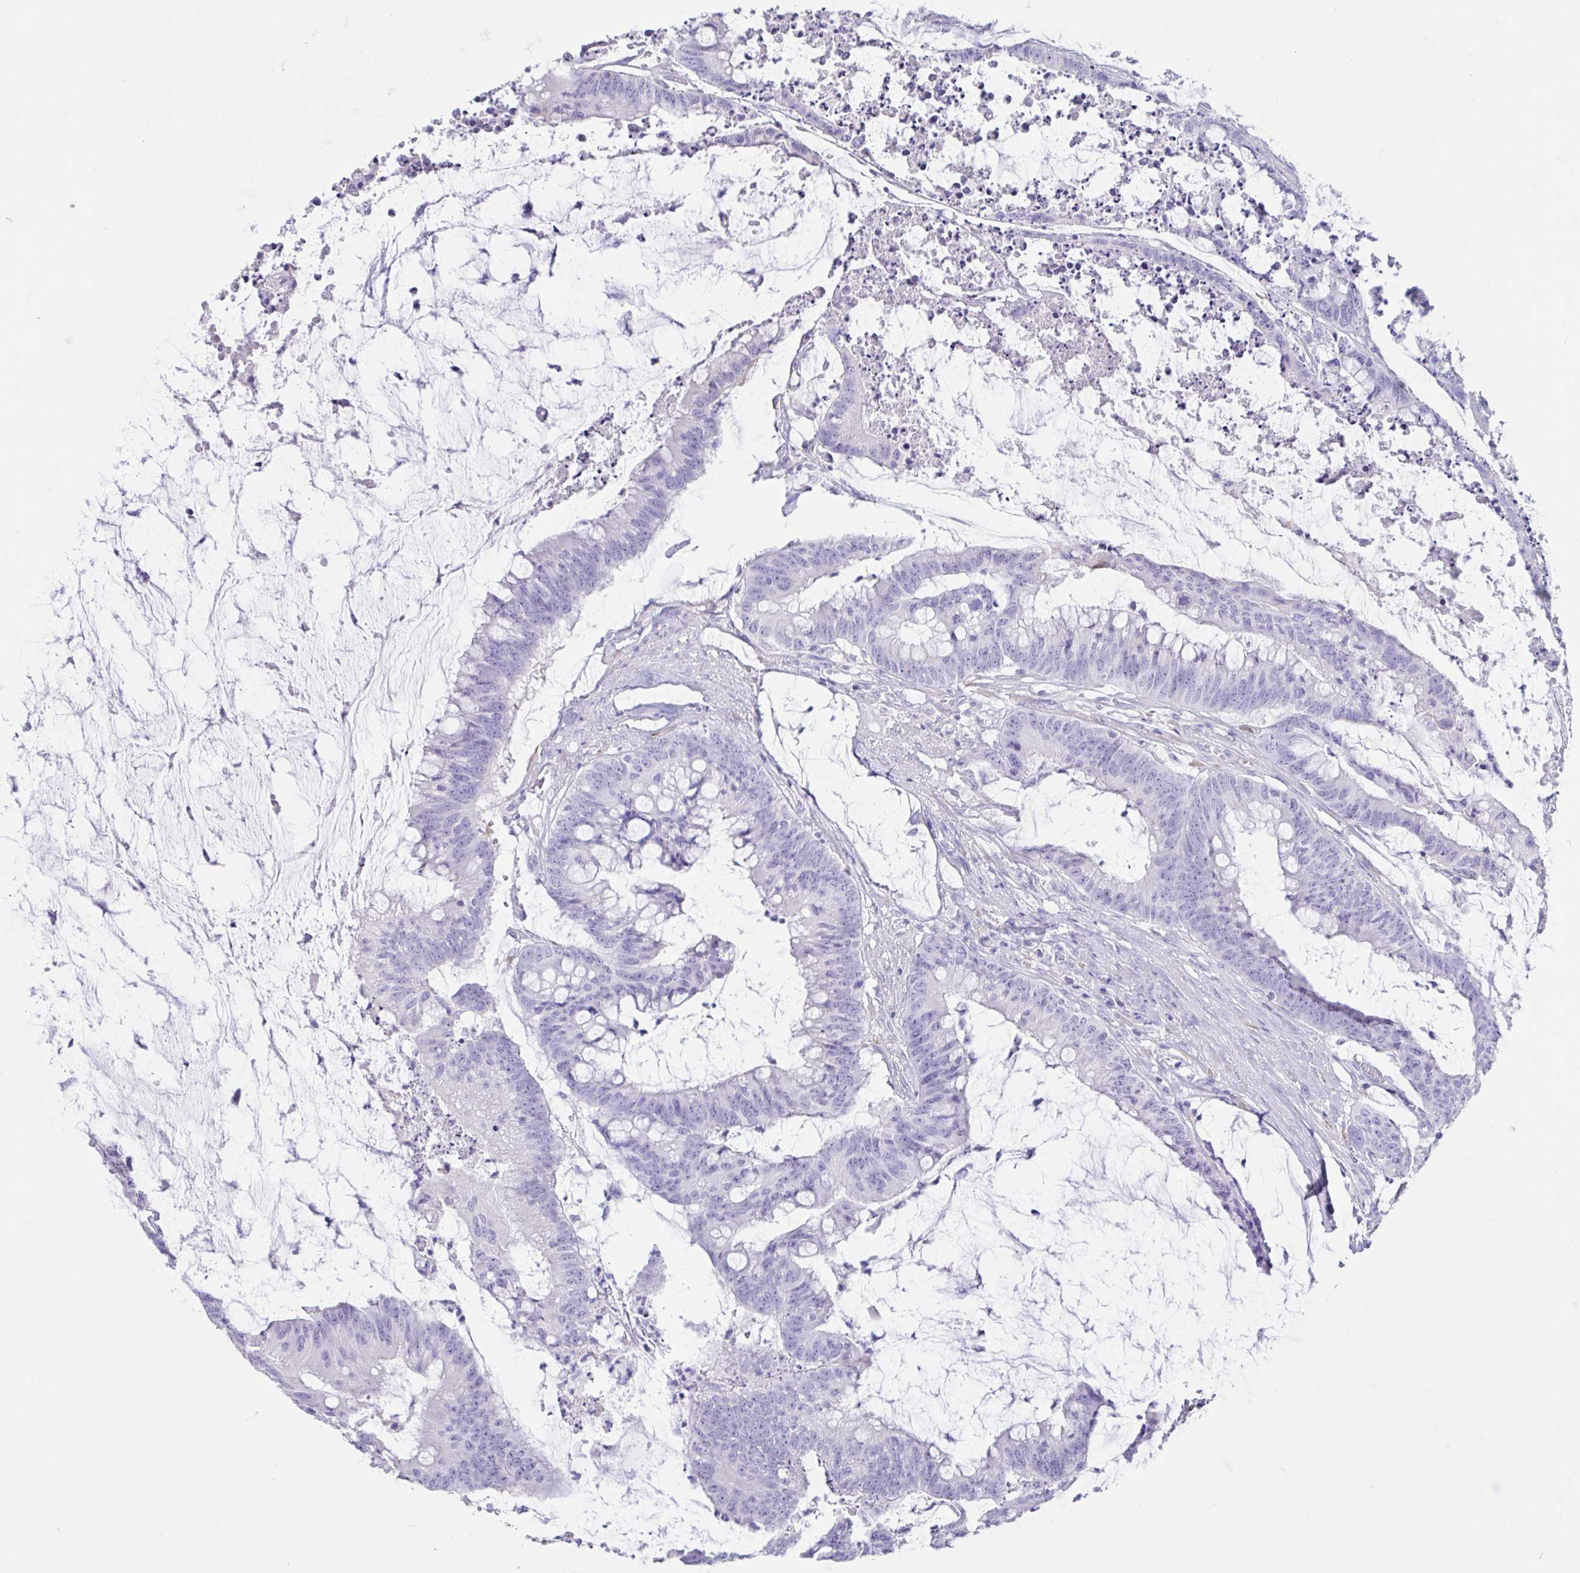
{"staining": {"intensity": "negative", "quantity": "none", "location": "none"}, "tissue": "colorectal cancer", "cell_type": "Tumor cells", "image_type": "cancer", "snomed": [{"axis": "morphology", "description": "Adenocarcinoma, NOS"}, {"axis": "topography", "description": "Colon"}], "caption": "Immunohistochemistry of human colorectal cancer (adenocarcinoma) exhibits no positivity in tumor cells.", "gene": "TNNC1", "patient": {"sex": "male", "age": 62}}